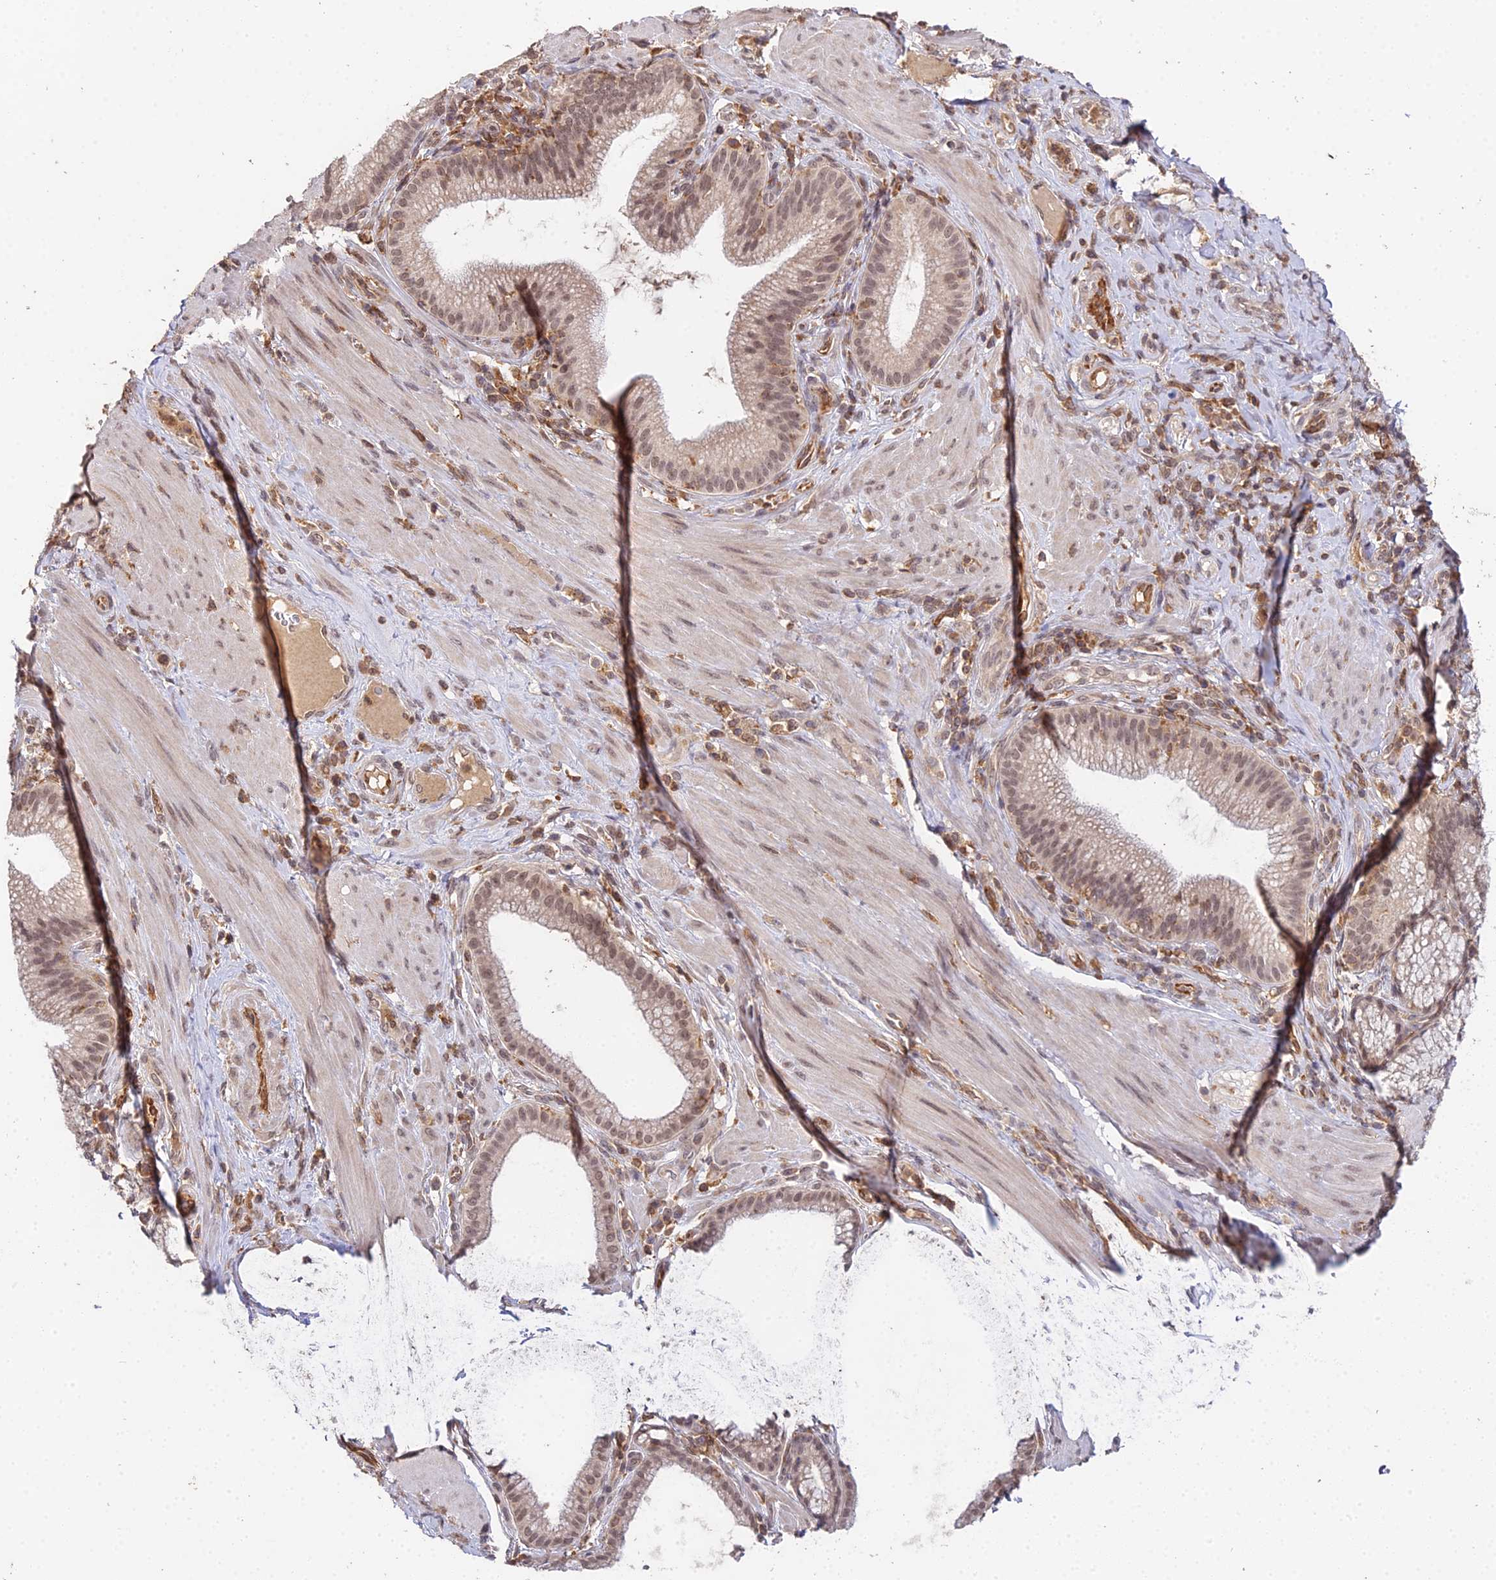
{"staining": {"intensity": "moderate", "quantity": ">75%", "location": "nuclear"}, "tissue": "pancreatic cancer", "cell_type": "Tumor cells", "image_type": "cancer", "snomed": [{"axis": "morphology", "description": "Adenocarcinoma, NOS"}, {"axis": "topography", "description": "Pancreas"}], "caption": "This is an image of immunohistochemistry staining of pancreatic cancer, which shows moderate expression in the nuclear of tumor cells.", "gene": "TPRX1", "patient": {"sex": "male", "age": 72}}